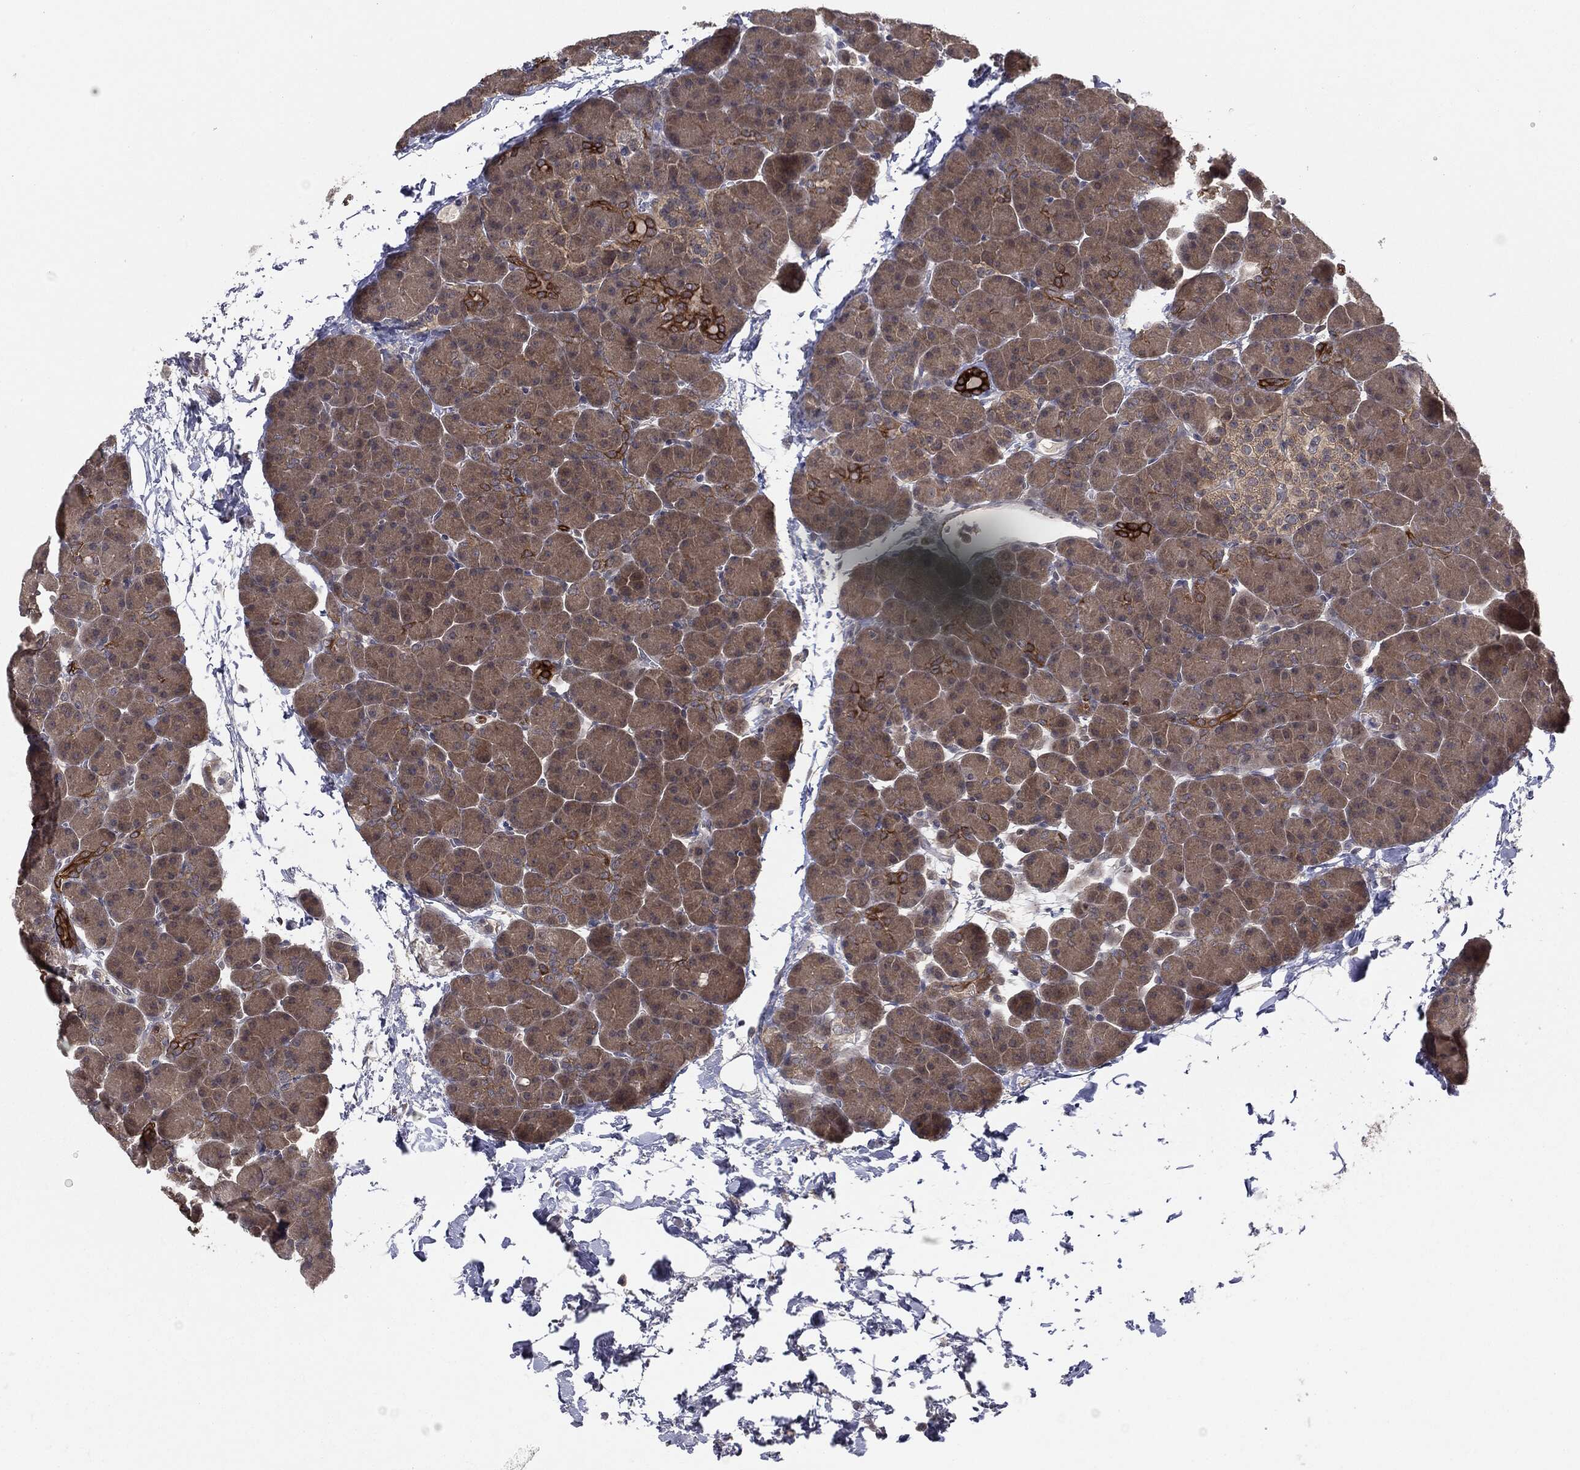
{"staining": {"intensity": "weak", "quantity": ">75%", "location": "cytoplasmic/membranous"}, "tissue": "pancreas", "cell_type": "Exocrine glandular cells", "image_type": "normal", "snomed": [{"axis": "morphology", "description": "Normal tissue, NOS"}, {"axis": "topography", "description": "Pancreas"}], "caption": "An image of pancreas stained for a protein shows weak cytoplasmic/membranous brown staining in exocrine glandular cells. (brown staining indicates protein expression, while blue staining denotes nuclei).", "gene": "KRT7", "patient": {"sex": "female", "age": 44}}